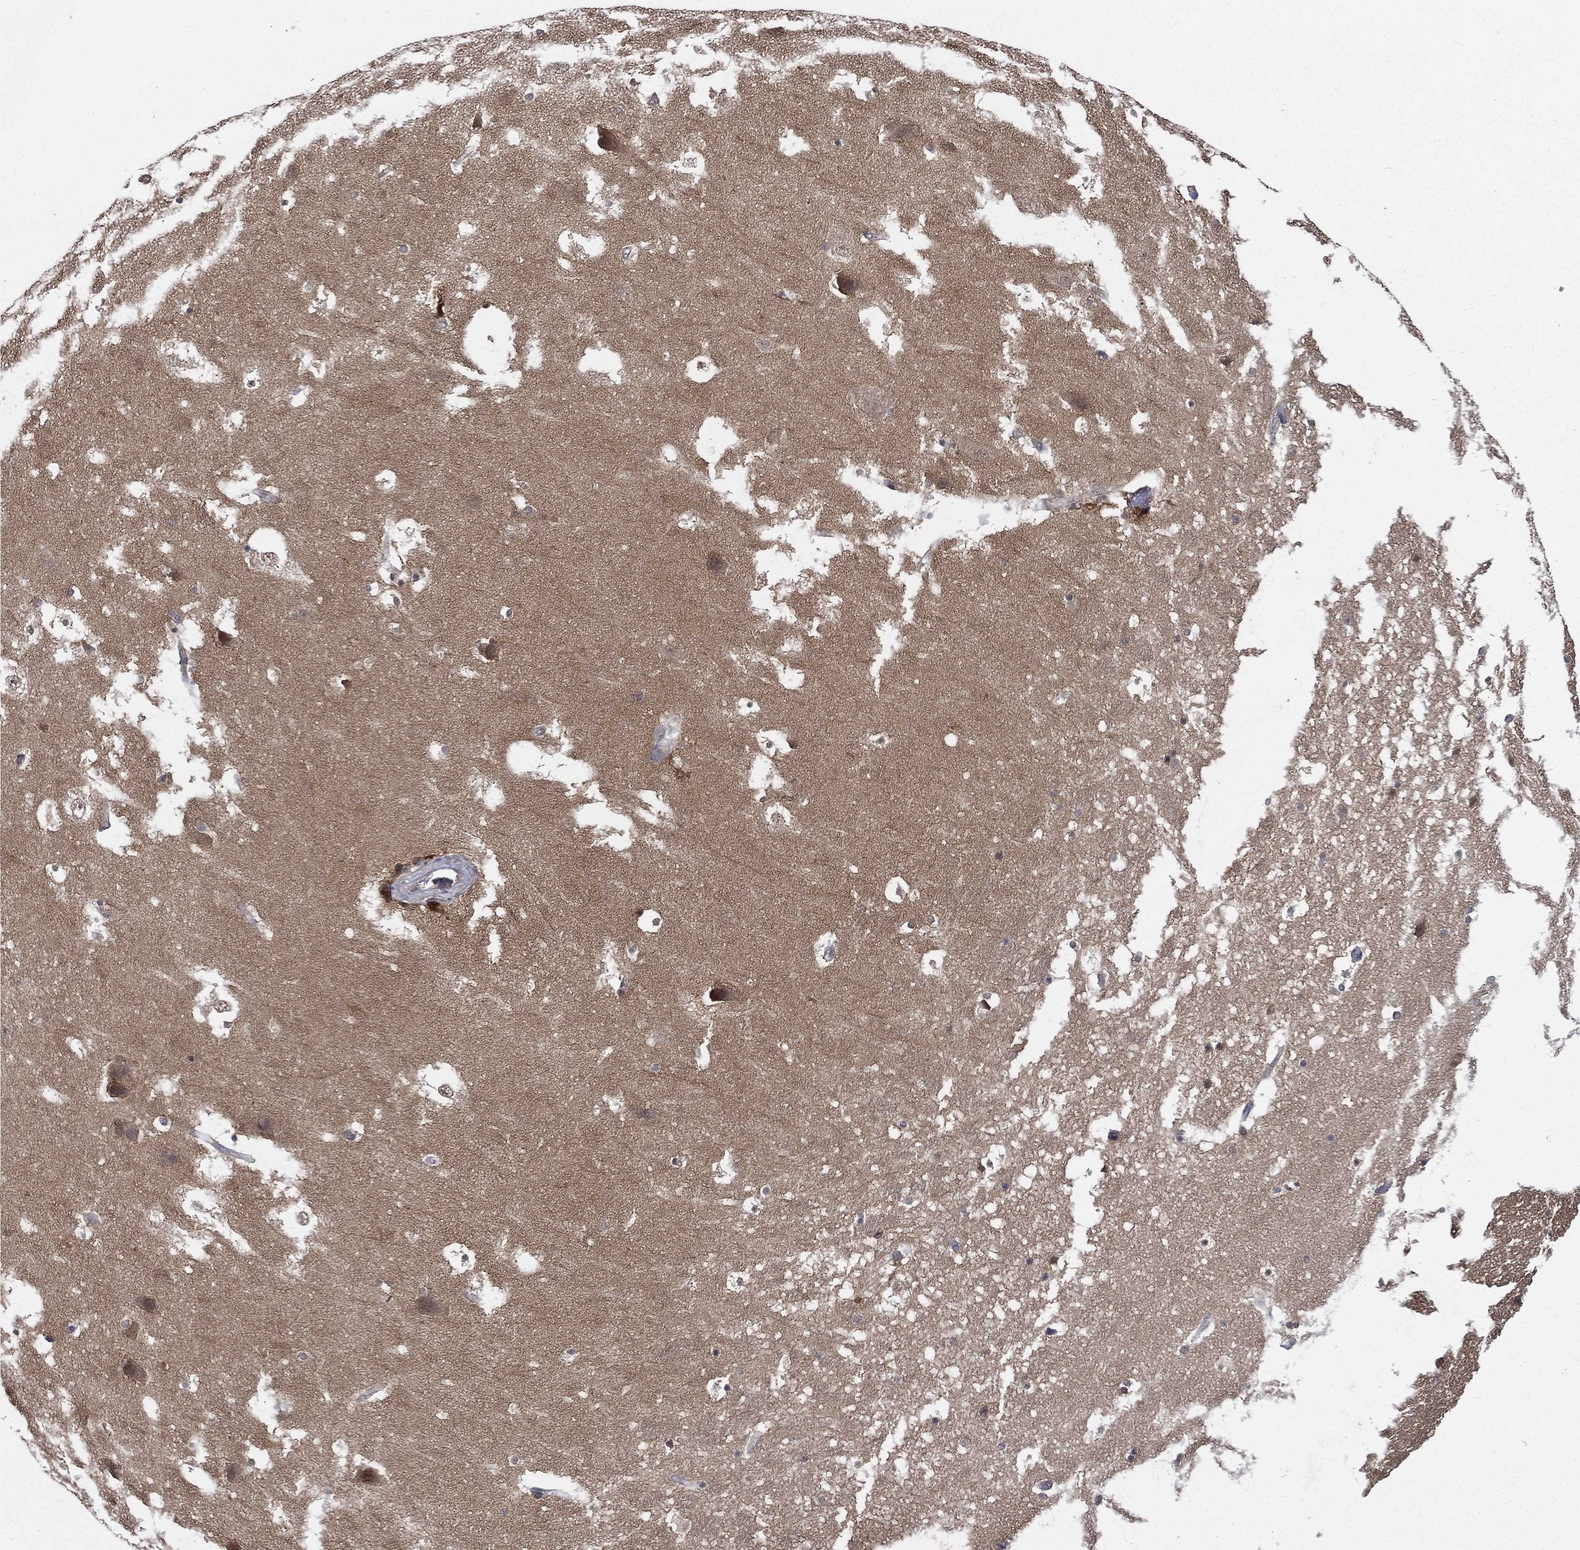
{"staining": {"intensity": "moderate", "quantity": "<25%", "location": "cytoplasmic/membranous"}, "tissue": "hippocampus", "cell_type": "Glial cells", "image_type": "normal", "snomed": [{"axis": "morphology", "description": "Normal tissue, NOS"}, {"axis": "topography", "description": "Hippocampus"}], "caption": "Immunohistochemistry (IHC) image of normal hippocampus: hippocampus stained using IHC exhibits low levels of moderate protein expression localized specifically in the cytoplasmic/membranous of glial cells, appearing as a cytoplasmic/membranous brown color.", "gene": "SMPD3", "patient": {"sex": "male", "age": 51}}